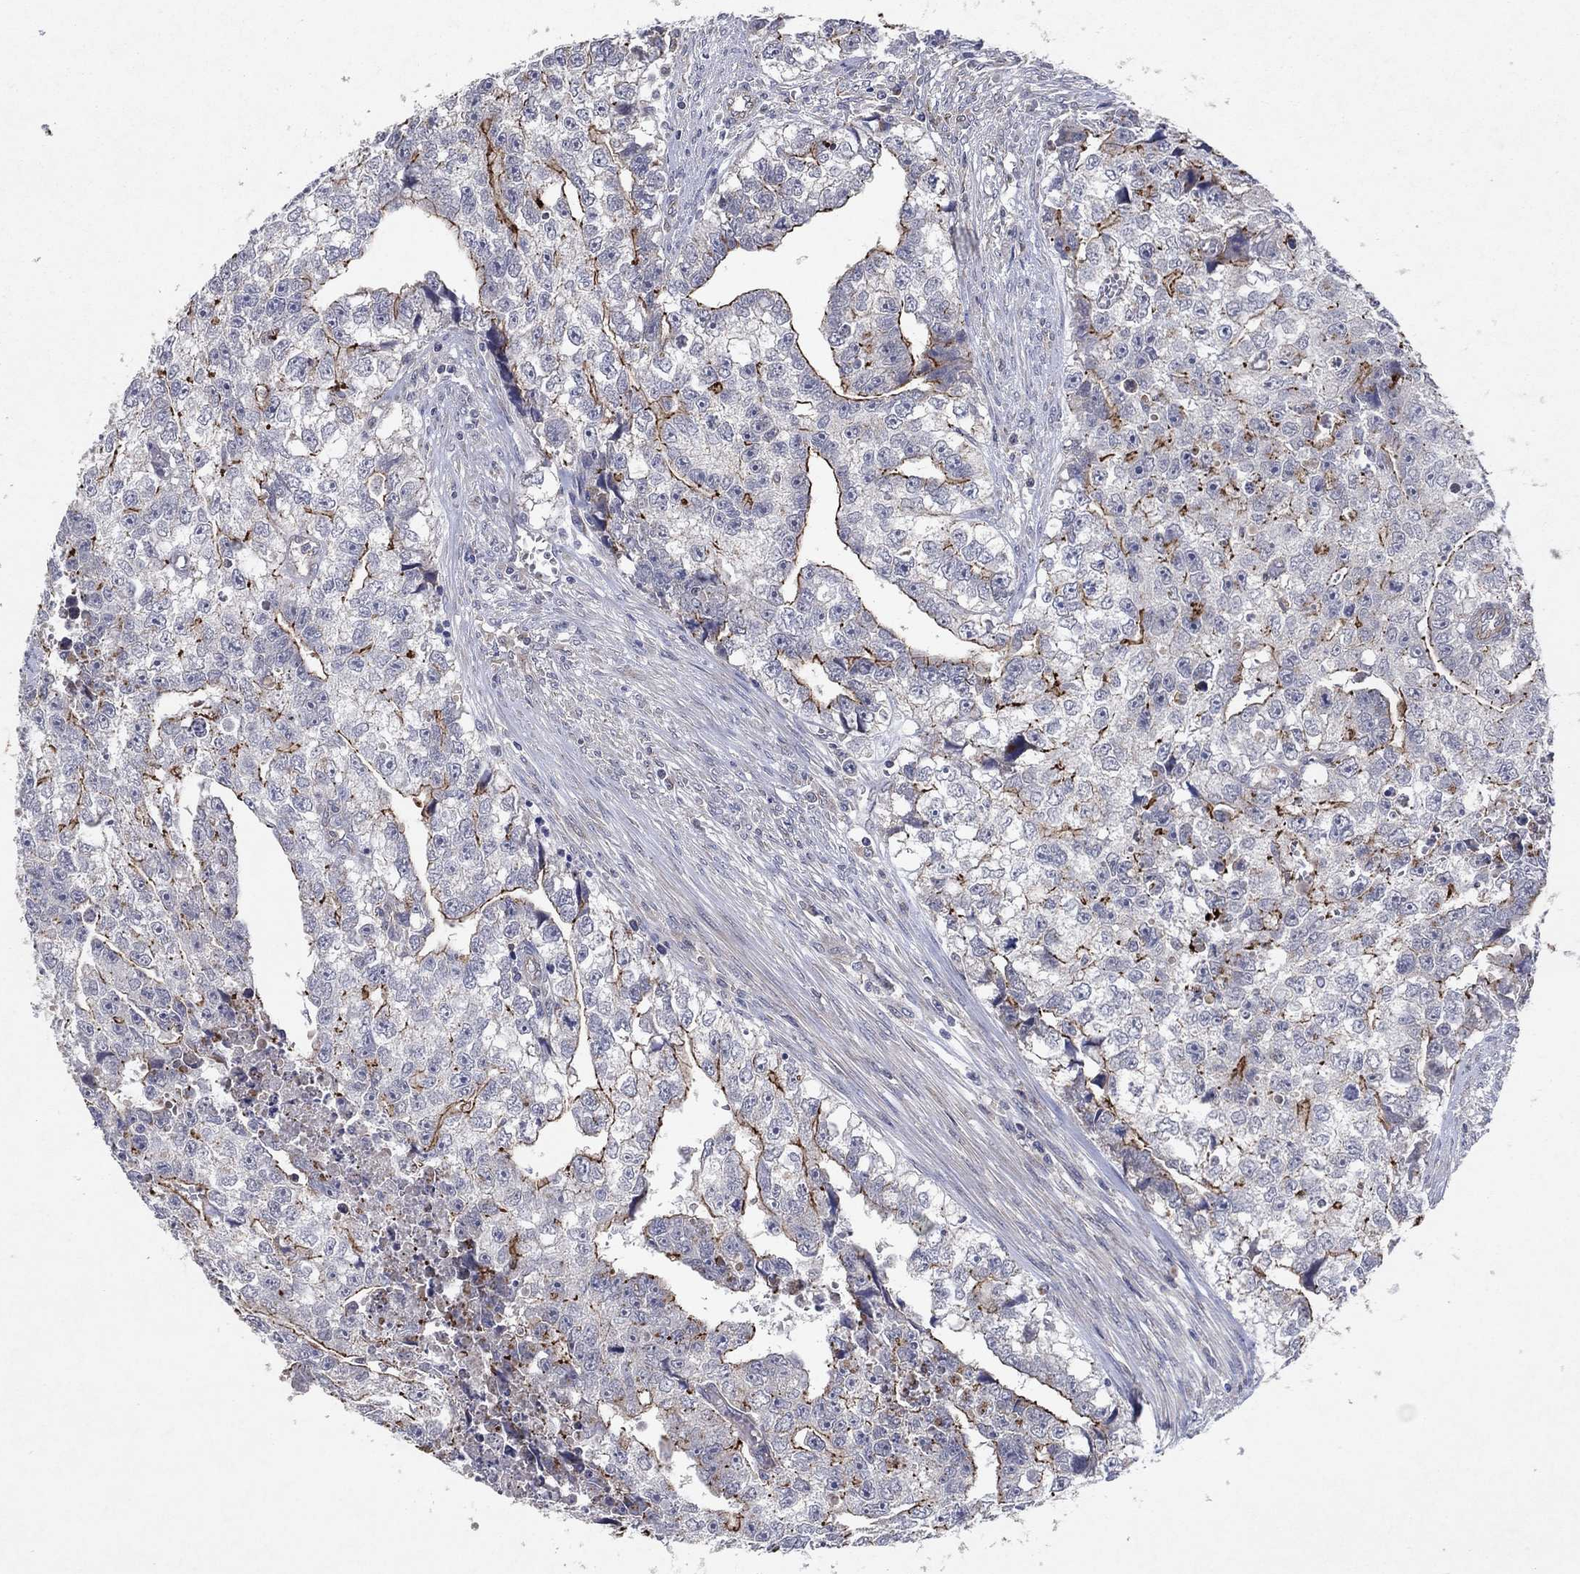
{"staining": {"intensity": "strong", "quantity": "<25%", "location": "cytoplasmic/membranous"}, "tissue": "testis cancer", "cell_type": "Tumor cells", "image_type": "cancer", "snomed": [{"axis": "morphology", "description": "Carcinoma, Embryonal, NOS"}, {"axis": "morphology", "description": "Teratoma, malignant, NOS"}, {"axis": "topography", "description": "Testis"}], "caption": "An IHC photomicrograph of neoplastic tissue is shown. Protein staining in brown highlights strong cytoplasmic/membranous positivity in testis teratoma (malignant) within tumor cells. The protein of interest is shown in brown color, while the nuclei are stained blue.", "gene": "FRG1", "patient": {"sex": "male", "age": 44}}